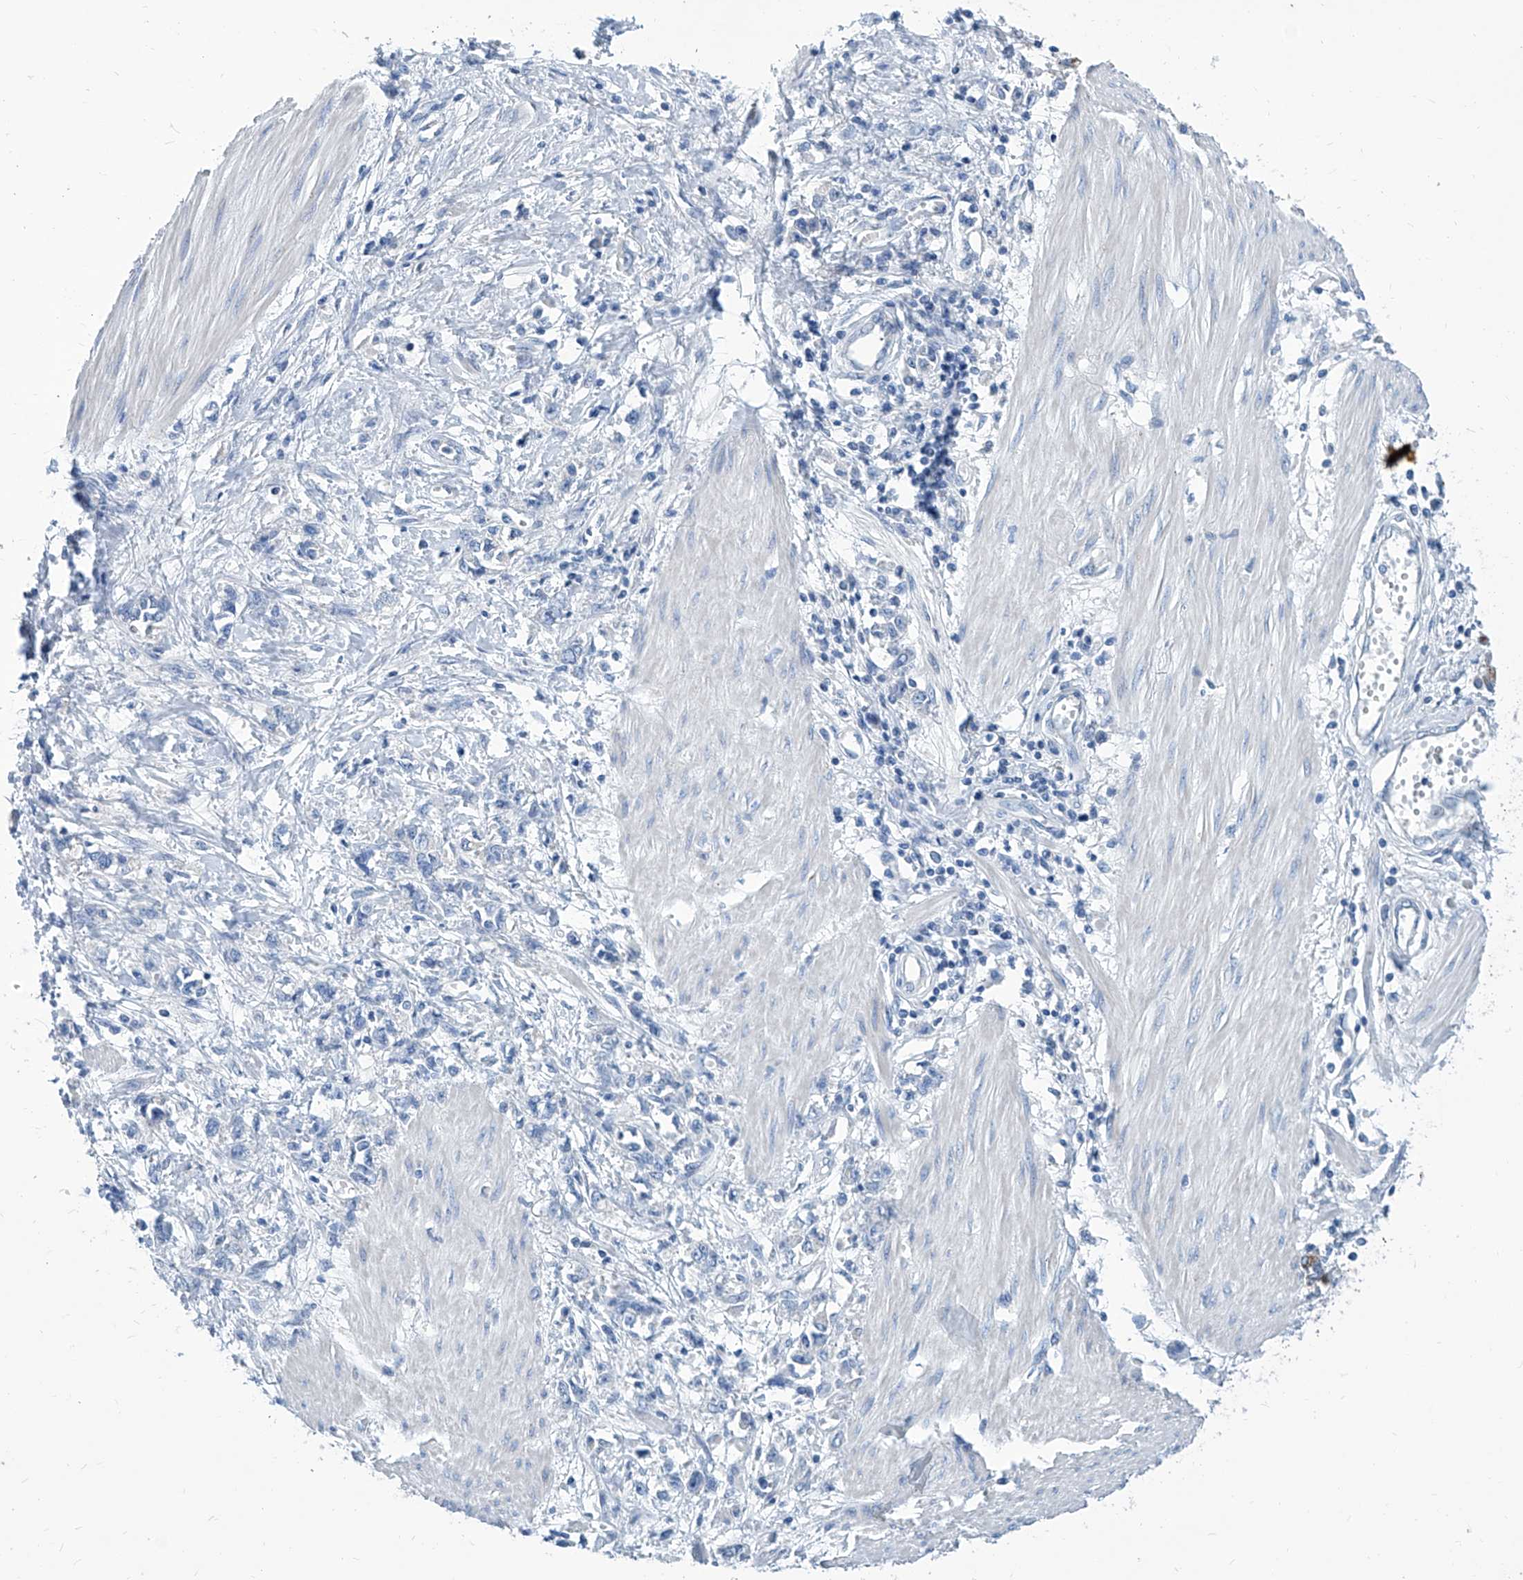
{"staining": {"intensity": "negative", "quantity": "none", "location": "none"}, "tissue": "stomach cancer", "cell_type": "Tumor cells", "image_type": "cancer", "snomed": [{"axis": "morphology", "description": "Adenocarcinoma, NOS"}, {"axis": "topography", "description": "Stomach"}], "caption": "Protein analysis of adenocarcinoma (stomach) shows no significant expression in tumor cells.", "gene": "ZNF519", "patient": {"sex": "female", "age": 76}}